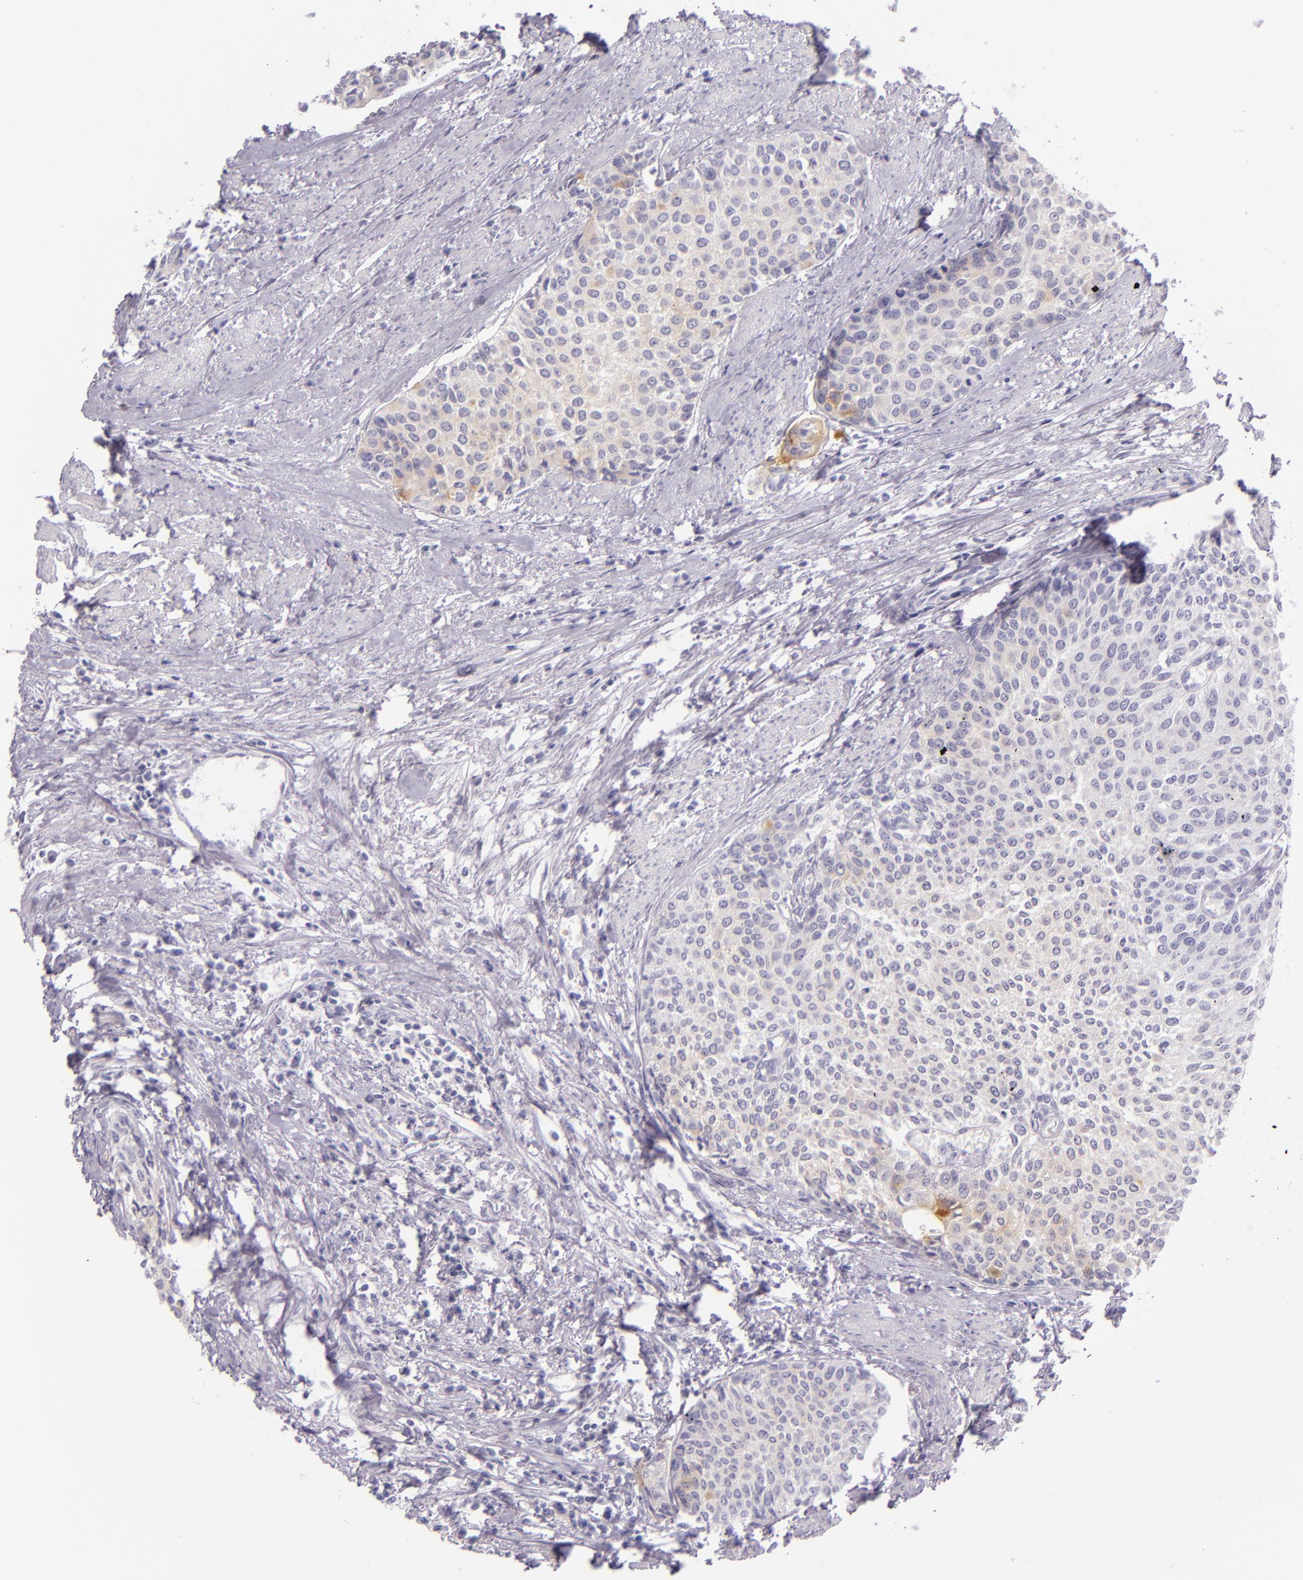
{"staining": {"intensity": "negative", "quantity": "none", "location": "none"}, "tissue": "urothelial cancer", "cell_type": "Tumor cells", "image_type": "cancer", "snomed": [{"axis": "morphology", "description": "Urothelial carcinoma, Low grade"}, {"axis": "topography", "description": "Urinary bladder"}], "caption": "Human urothelial cancer stained for a protein using immunohistochemistry exhibits no staining in tumor cells.", "gene": "CEACAM1", "patient": {"sex": "female", "age": 73}}